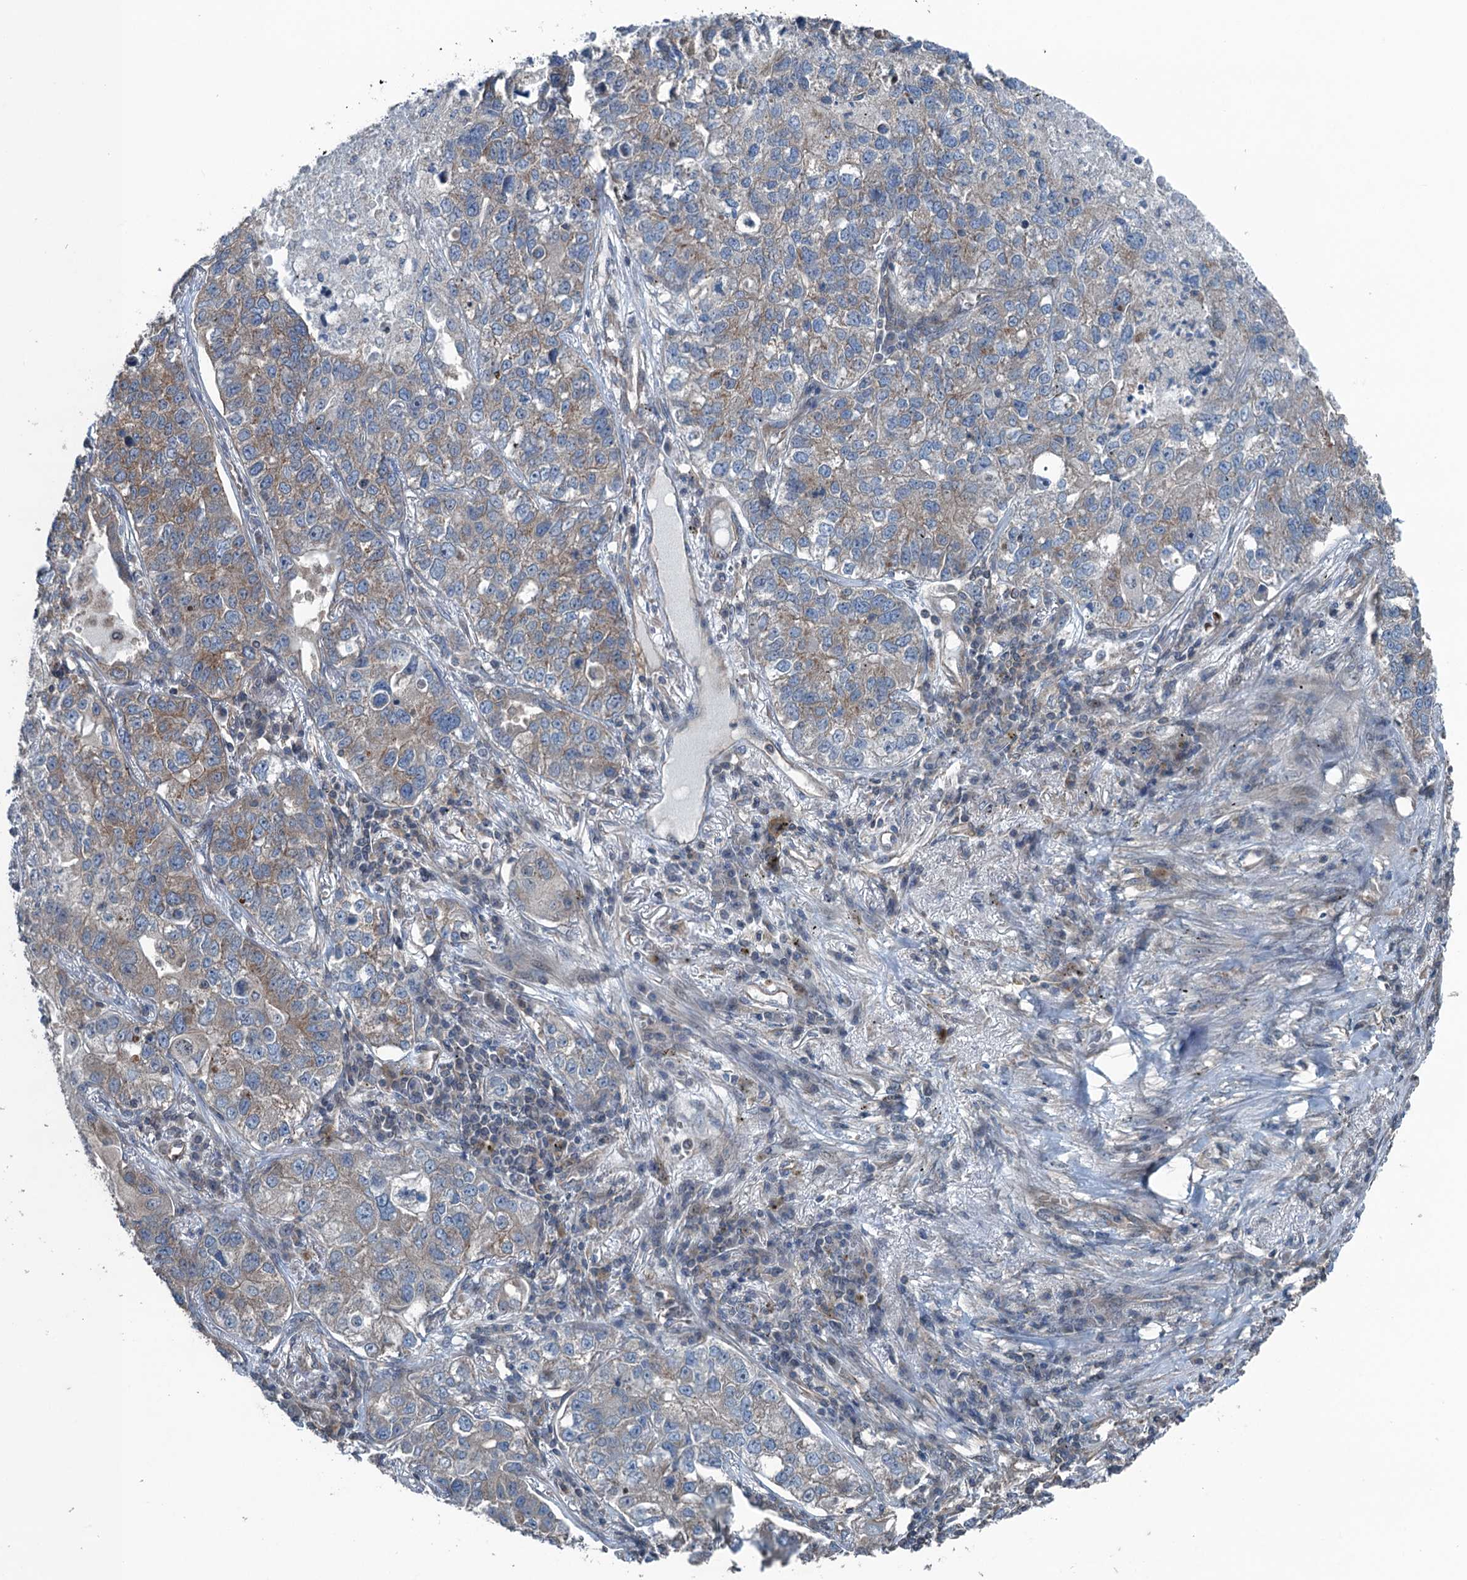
{"staining": {"intensity": "weak", "quantity": "<25%", "location": "cytoplasmic/membranous"}, "tissue": "lung cancer", "cell_type": "Tumor cells", "image_type": "cancer", "snomed": [{"axis": "morphology", "description": "Adenocarcinoma, NOS"}, {"axis": "topography", "description": "Lung"}], "caption": "This is an immunohistochemistry (IHC) image of lung cancer. There is no positivity in tumor cells.", "gene": "TRAPPC8", "patient": {"sex": "male", "age": 49}}